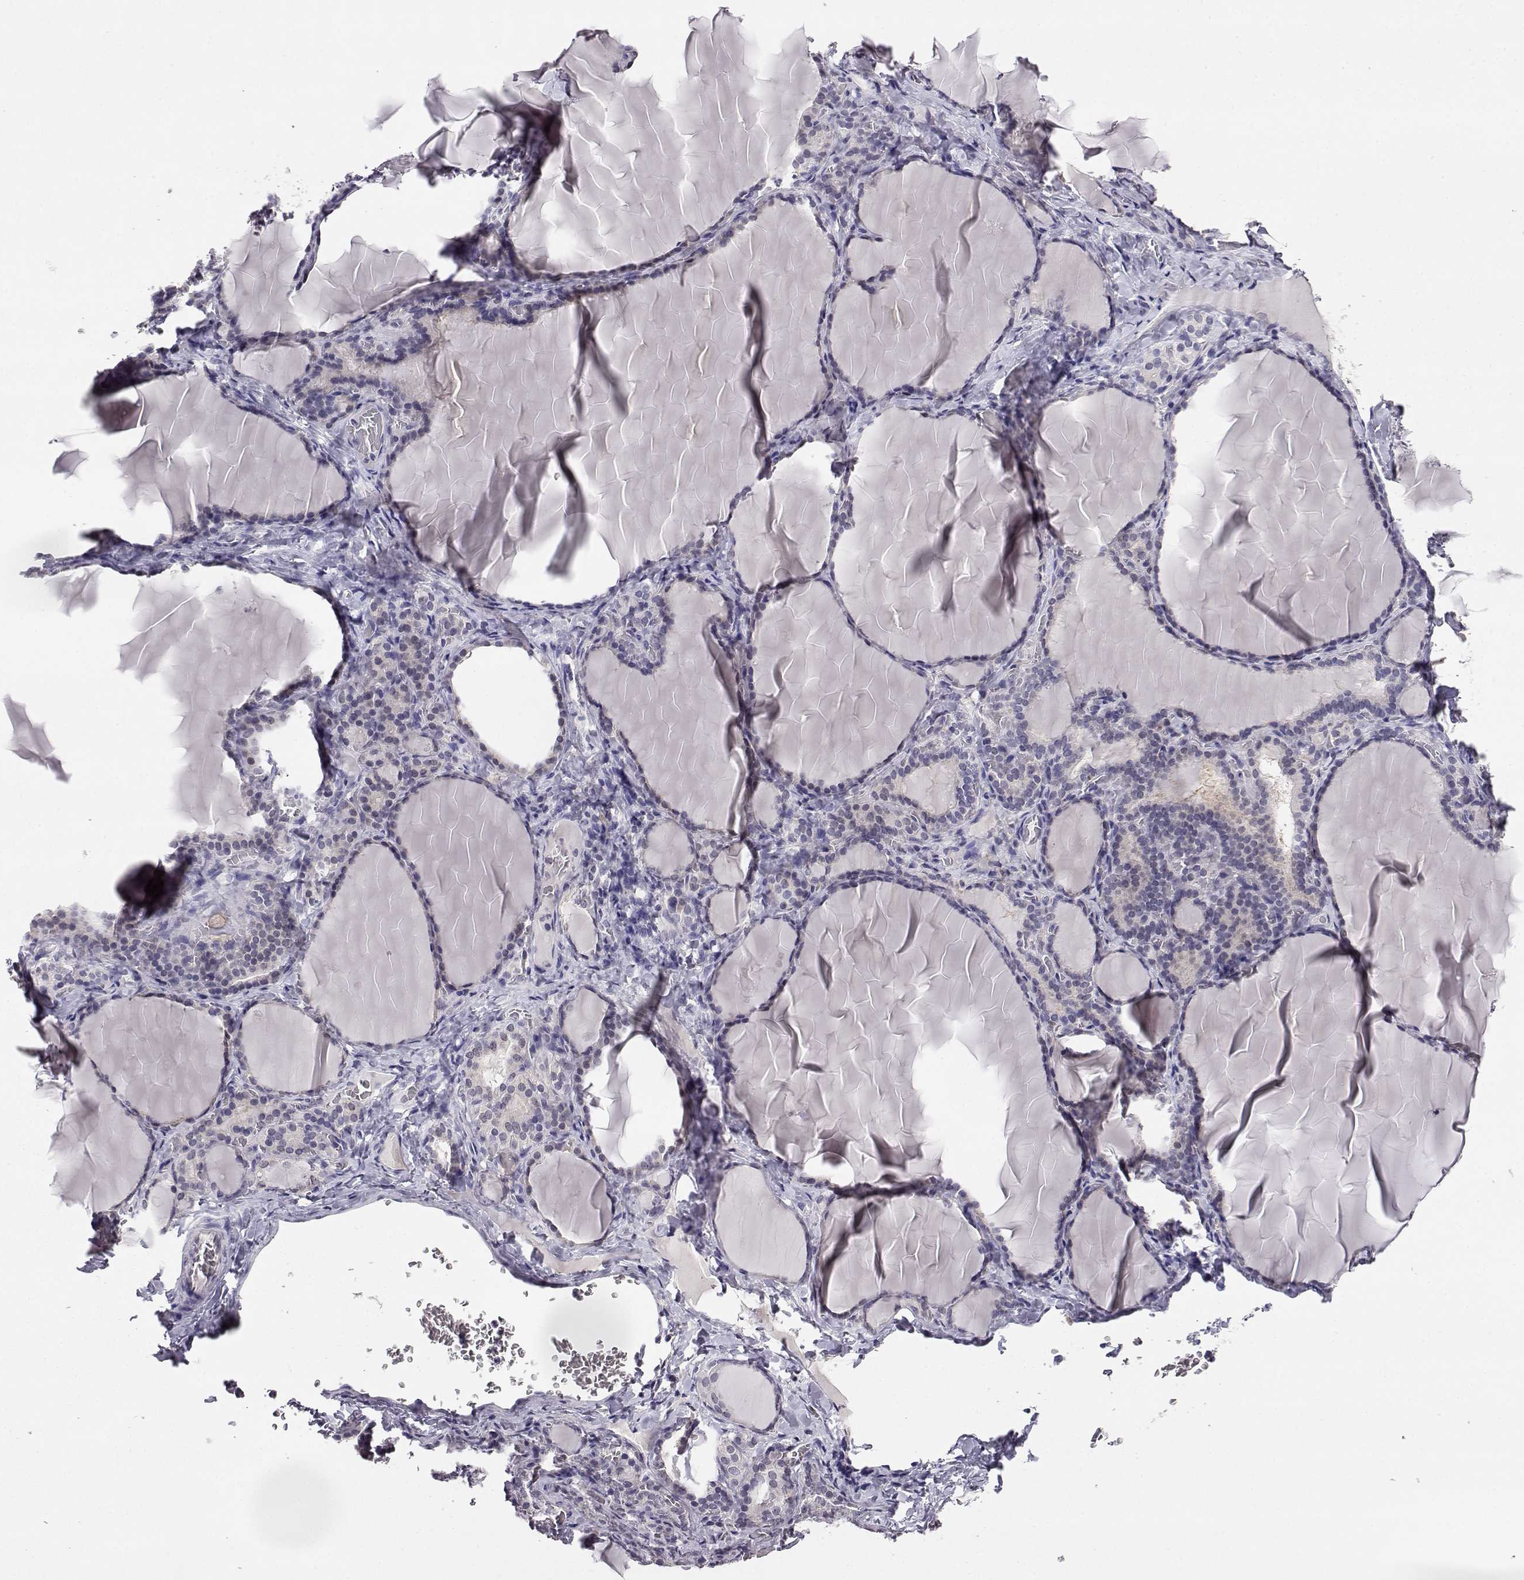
{"staining": {"intensity": "negative", "quantity": "none", "location": "none"}, "tissue": "thyroid gland", "cell_type": "Glandular cells", "image_type": "normal", "snomed": [{"axis": "morphology", "description": "Normal tissue, NOS"}, {"axis": "morphology", "description": "Hyperplasia, NOS"}, {"axis": "topography", "description": "Thyroid gland"}], "caption": "The immunohistochemistry (IHC) micrograph has no significant staining in glandular cells of thyroid gland. The staining was performed using DAB to visualize the protein expression in brown, while the nuclei were stained in blue with hematoxylin (Magnification: 20x).", "gene": "AKR1B1", "patient": {"sex": "female", "age": 27}}